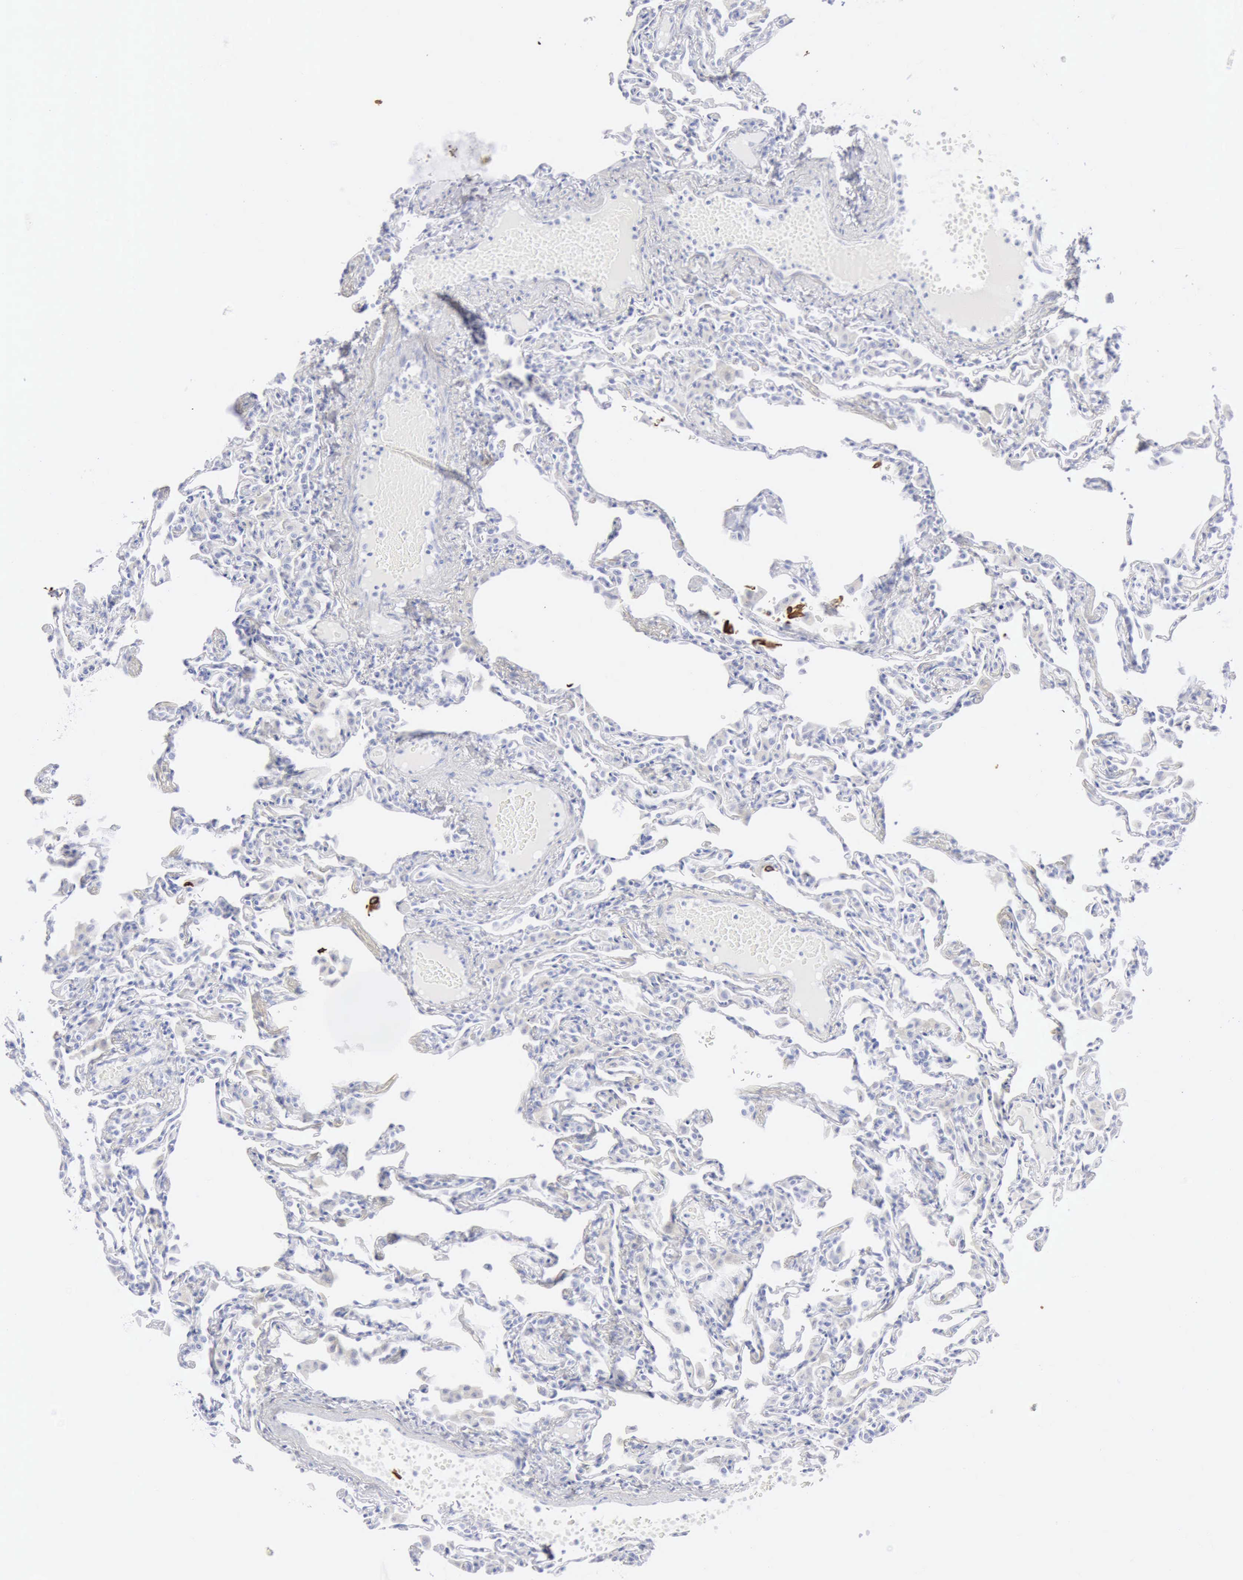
{"staining": {"intensity": "negative", "quantity": "none", "location": "none"}, "tissue": "lung", "cell_type": "Alveolar cells", "image_type": "normal", "snomed": [{"axis": "morphology", "description": "Normal tissue, NOS"}, {"axis": "topography", "description": "Lung"}], "caption": "IHC image of unremarkable lung: human lung stained with DAB exhibits no significant protein positivity in alveolar cells. Nuclei are stained in blue.", "gene": "KRT5", "patient": {"sex": "female", "age": 49}}